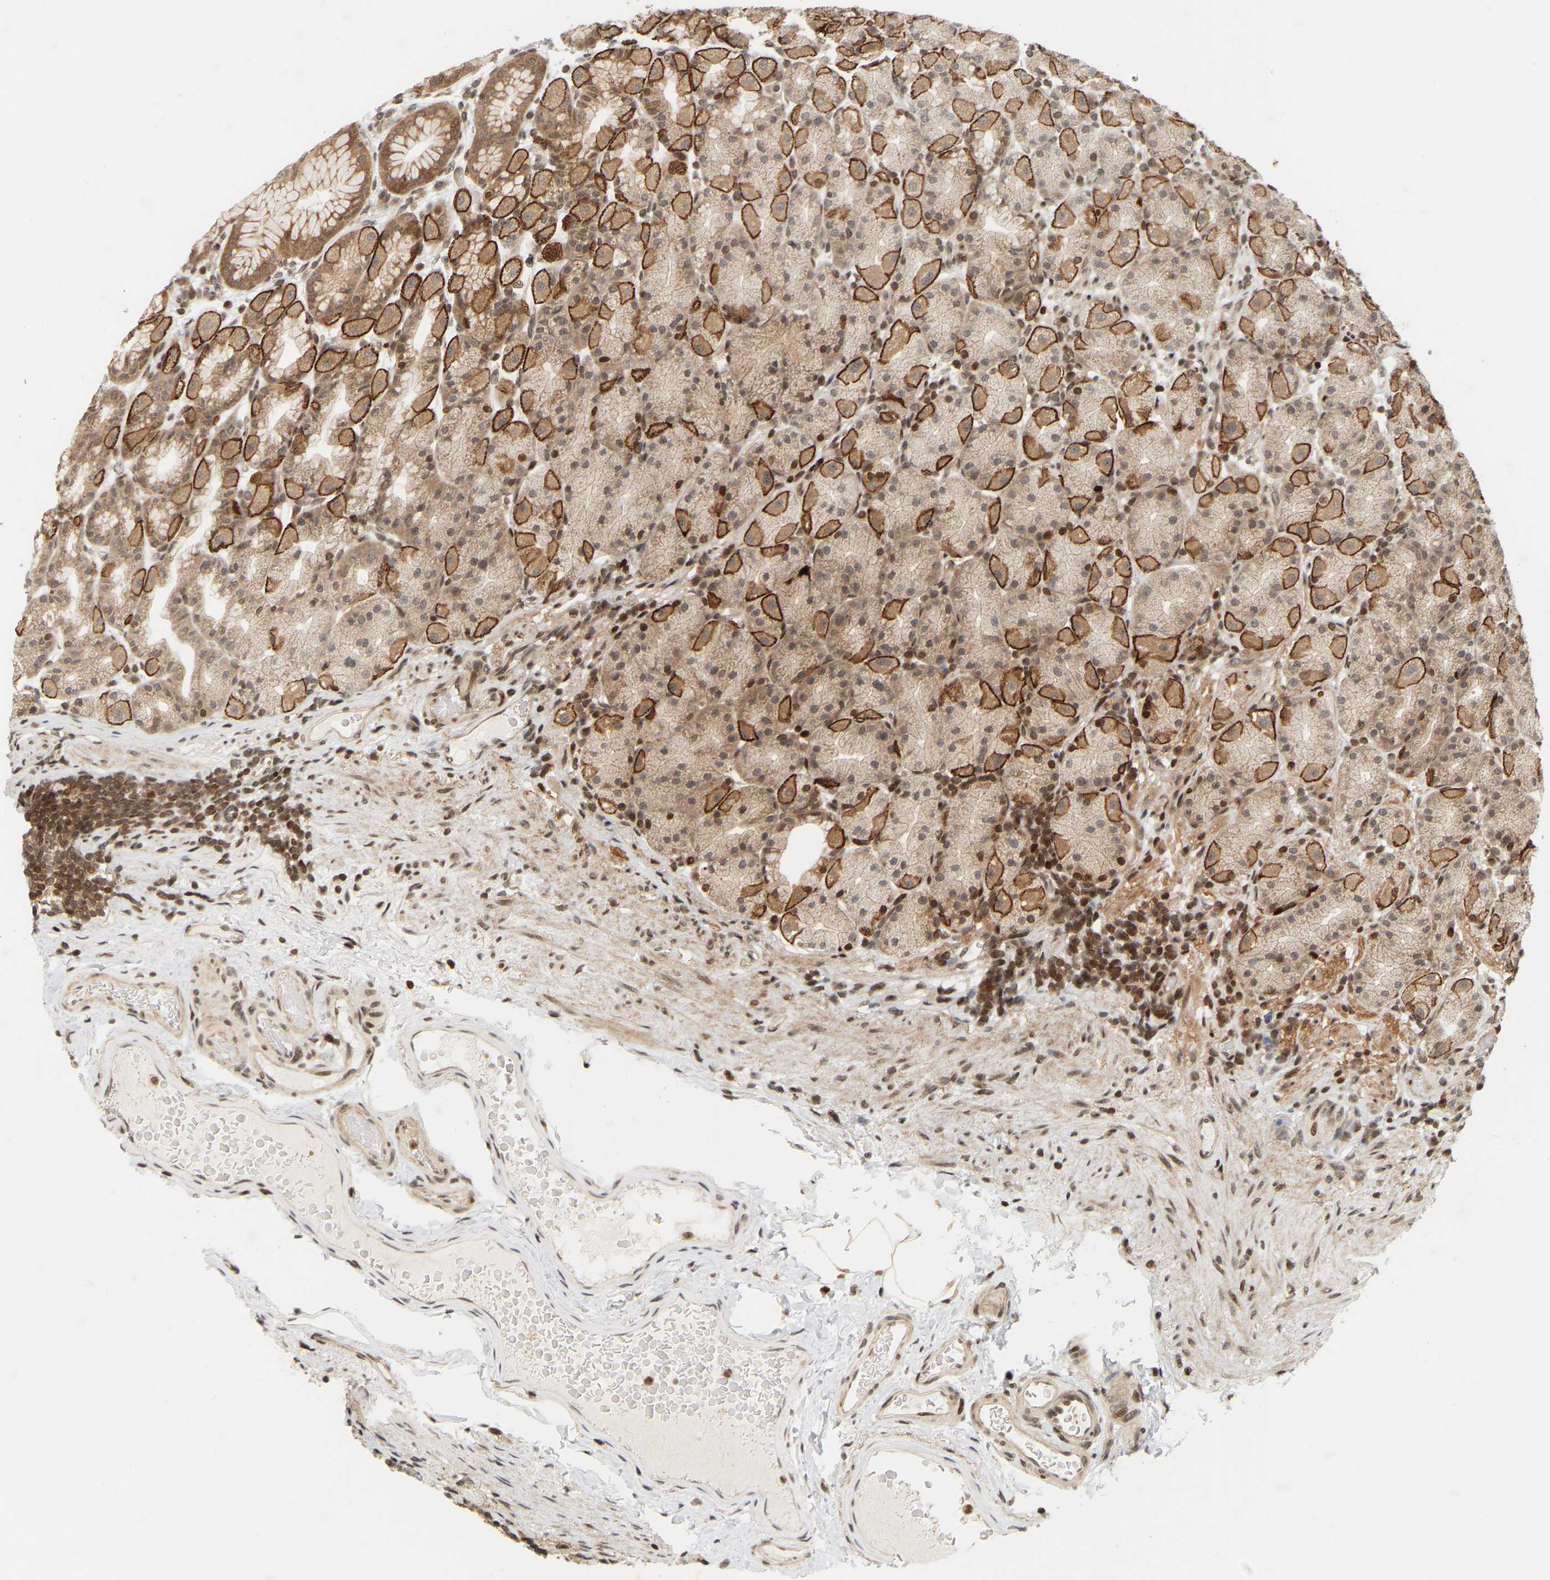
{"staining": {"intensity": "strong", "quantity": ">75%", "location": "cytoplasmic/membranous"}, "tissue": "stomach", "cell_type": "Glandular cells", "image_type": "normal", "snomed": [{"axis": "morphology", "description": "Normal tissue, NOS"}, {"axis": "topography", "description": "Stomach, upper"}], "caption": "Stomach stained with a brown dye exhibits strong cytoplasmic/membranous positive expression in approximately >75% of glandular cells.", "gene": "NFE2L2", "patient": {"sex": "male", "age": 68}}